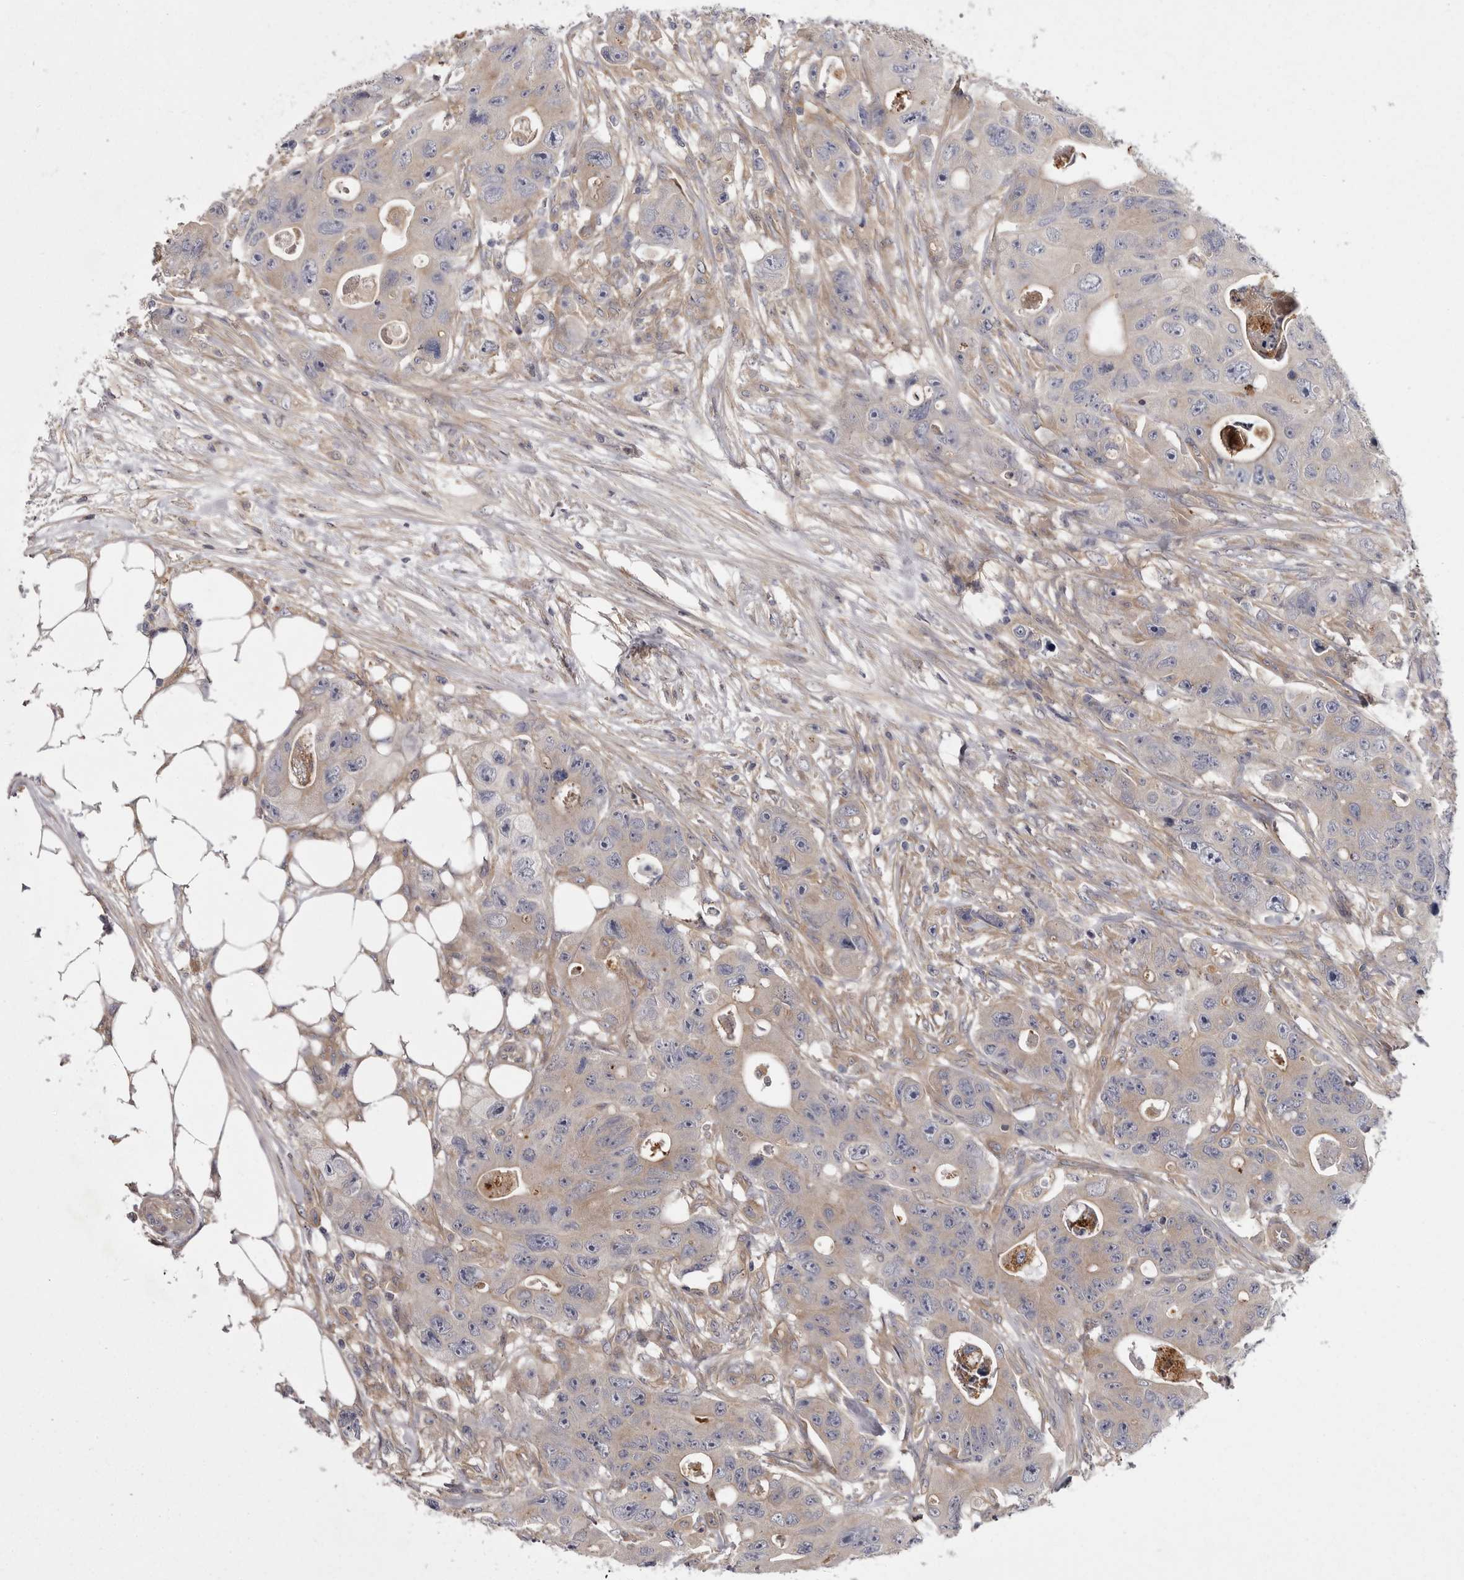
{"staining": {"intensity": "weak", "quantity": "<25%", "location": "cytoplasmic/membranous"}, "tissue": "colorectal cancer", "cell_type": "Tumor cells", "image_type": "cancer", "snomed": [{"axis": "morphology", "description": "Adenocarcinoma, NOS"}, {"axis": "topography", "description": "Colon"}], "caption": "The image exhibits no significant expression in tumor cells of adenocarcinoma (colorectal).", "gene": "OSBPL9", "patient": {"sex": "female", "age": 46}}